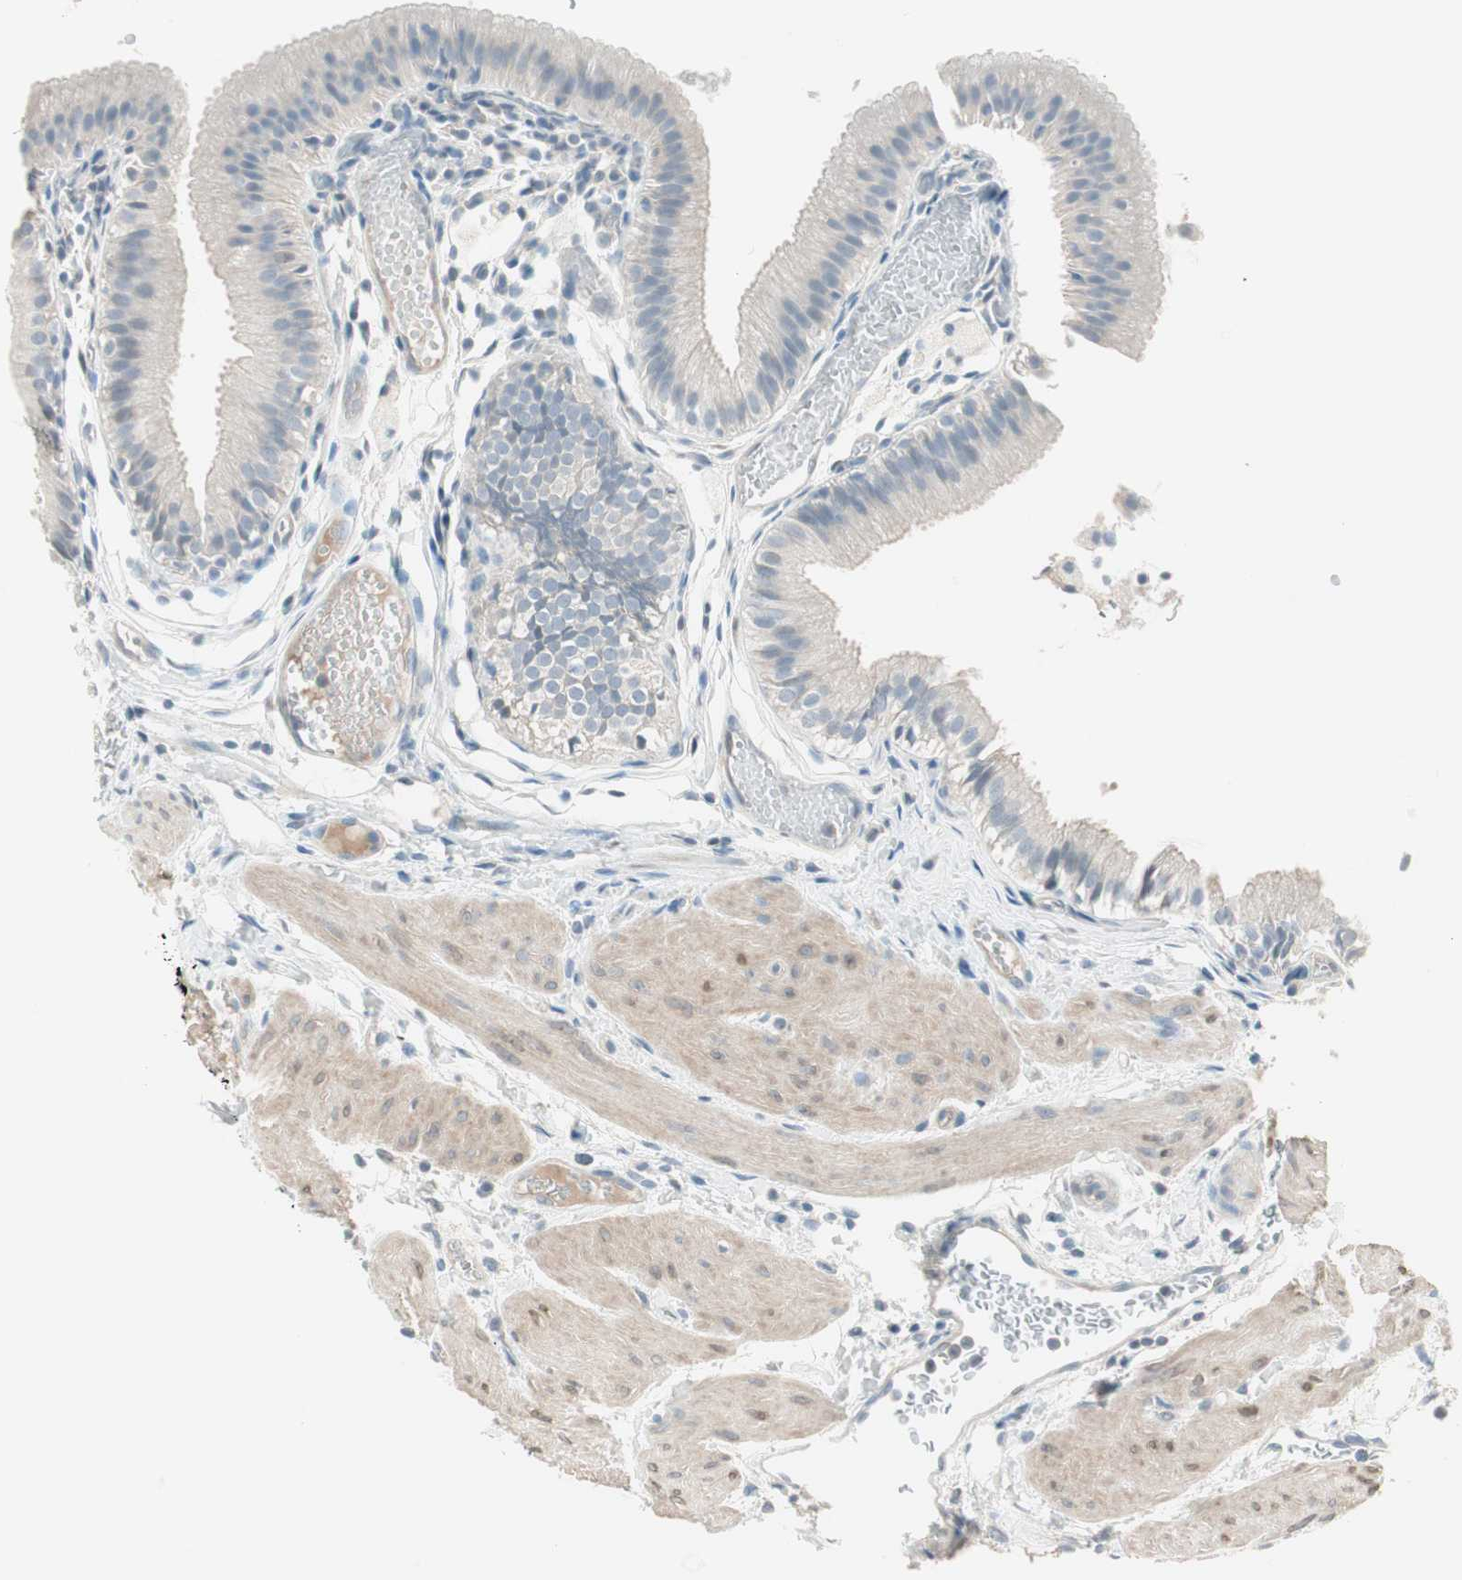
{"staining": {"intensity": "weak", "quantity": "25%-75%", "location": "cytoplasmic/membranous"}, "tissue": "gallbladder", "cell_type": "Glandular cells", "image_type": "normal", "snomed": [{"axis": "morphology", "description": "Normal tissue, NOS"}, {"axis": "topography", "description": "Gallbladder"}], "caption": "Glandular cells reveal weak cytoplasmic/membranous staining in about 25%-75% of cells in unremarkable gallbladder.", "gene": "ITLN2", "patient": {"sex": "female", "age": 26}}